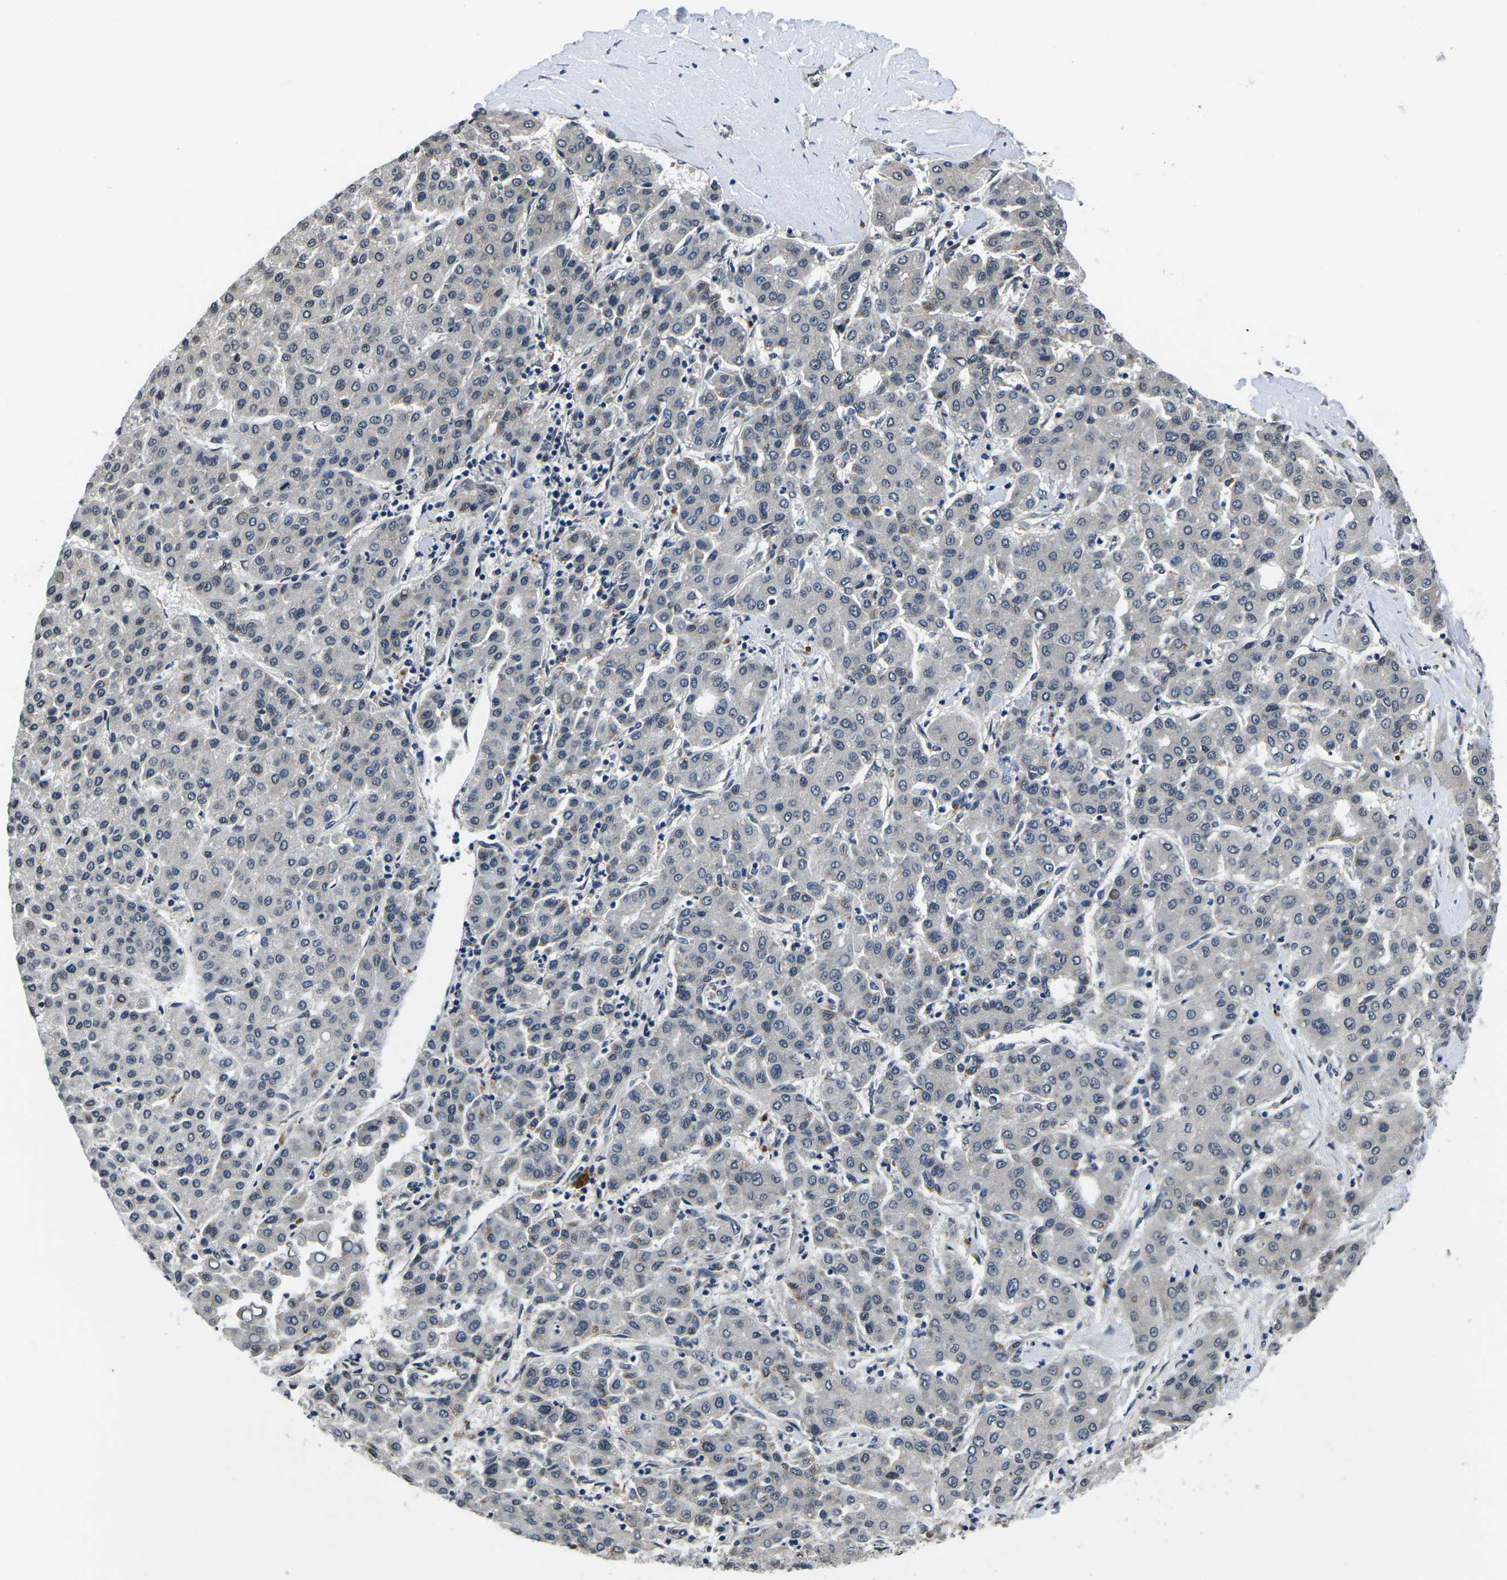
{"staining": {"intensity": "negative", "quantity": "none", "location": "none"}, "tissue": "liver cancer", "cell_type": "Tumor cells", "image_type": "cancer", "snomed": [{"axis": "morphology", "description": "Carcinoma, Hepatocellular, NOS"}, {"axis": "topography", "description": "Liver"}], "caption": "This is a micrograph of IHC staining of liver cancer, which shows no expression in tumor cells.", "gene": "SNX10", "patient": {"sex": "male", "age": 65}}